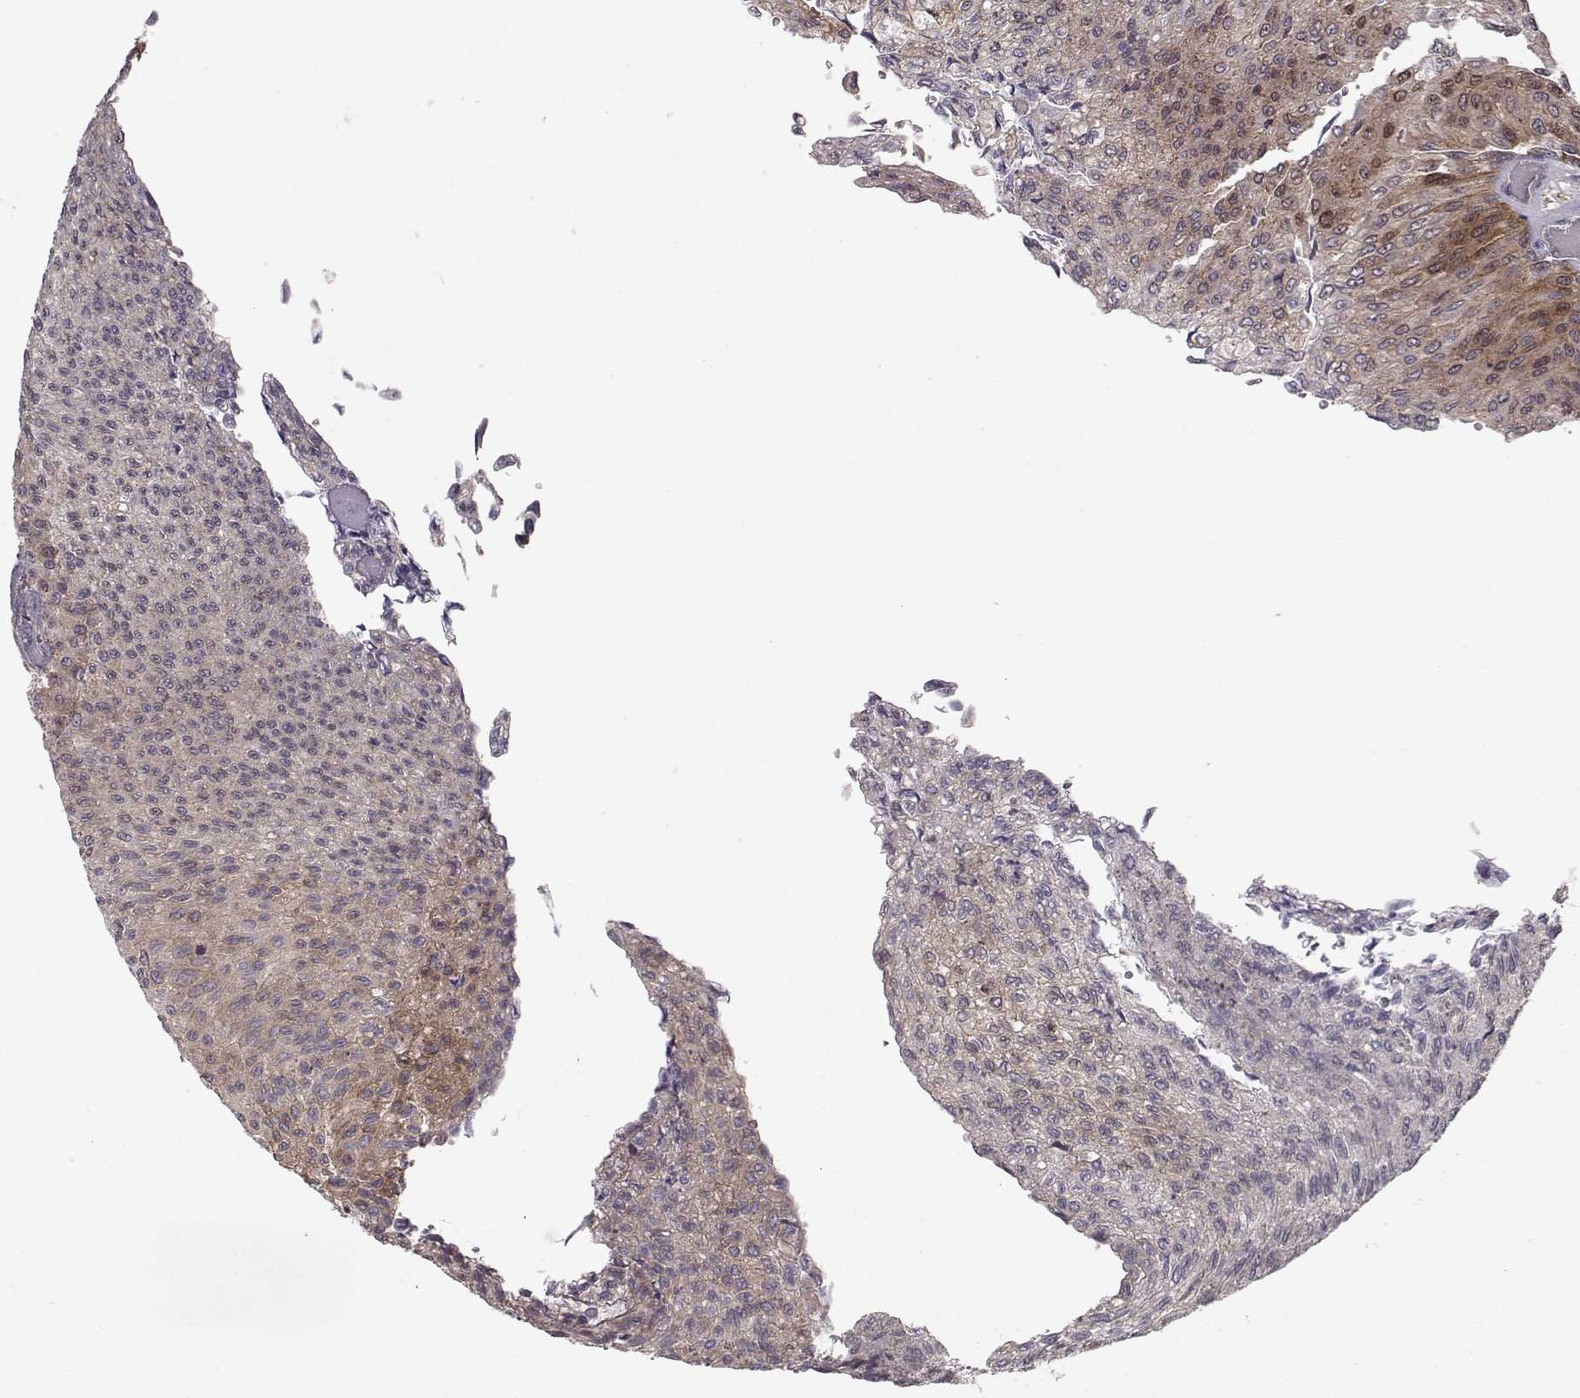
{"staining": {"intensity": "strong", "quantity": "25%-75%", "location": "cytoplasmic/membranous,nuclear"}, "tissue": "urothelial cancer", "cell_type": "Tumor cells", "image_type": "cancer", "snomed": [{"axis": "morphology", "description": "Urothelial carcinoma, Low grade"}, {"axis": "topography", "description": "Ureter, NOS"}, {"axis": "topography", "description": "Urinary bladder"}], "caption": "Urothelial carcinoma (low-grade) stained for a protein shows strong cytoplasmic/membranous and nuclear positivity in tumor cells.", "gene": "RANBP1", "patient": {"sex": "male", "age": 78}}